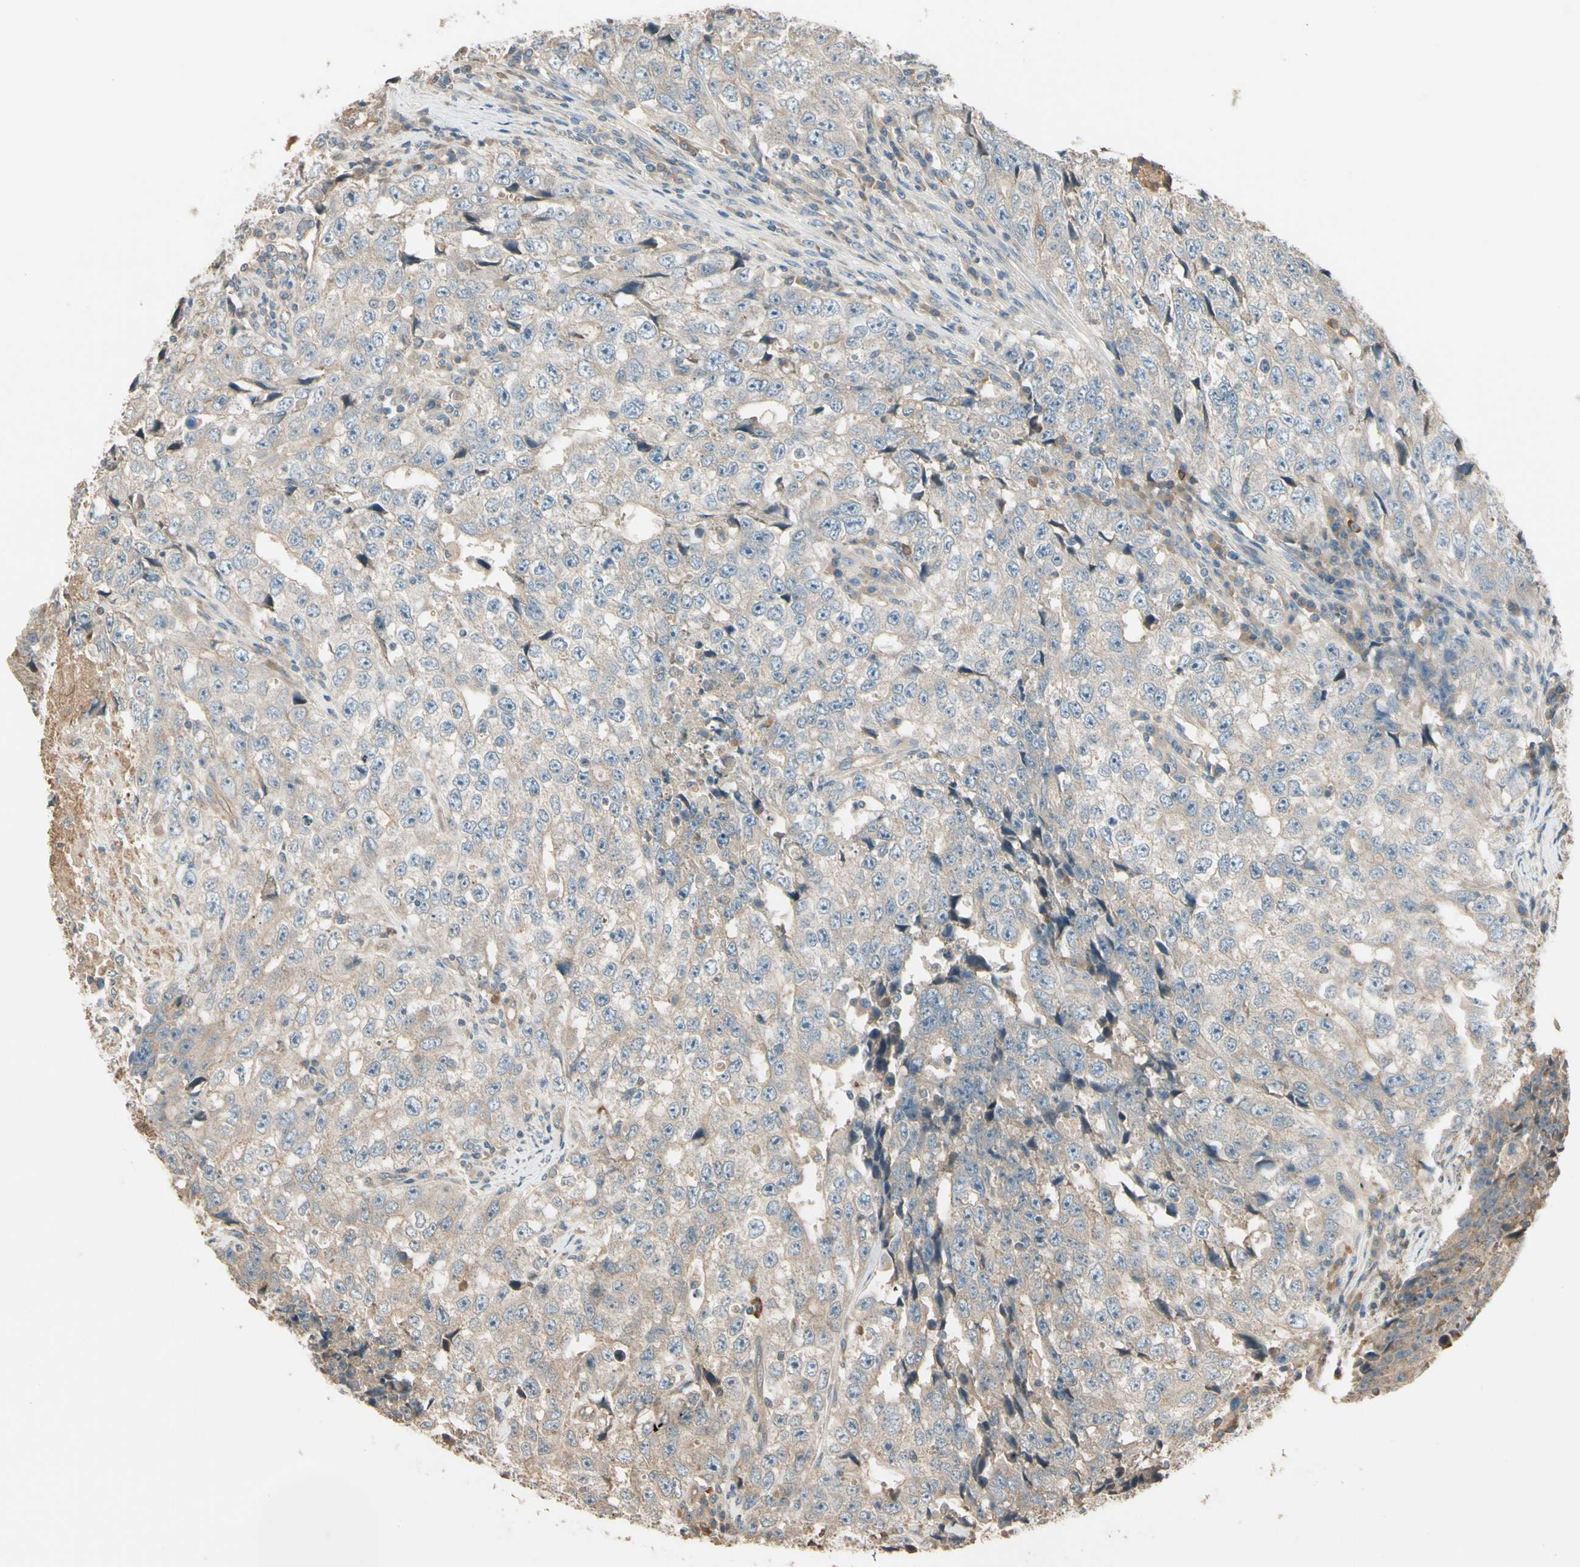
{"staining": {"intensity": "negative", "quantity": "none", "location": "none"}, "tissue": "testis cancer", "cell_type": "Tumor cells", "image_type": "cancer", "snomed": [{"axis": "morphology", "description": "Necrosis, NOS"}, {"axis": "morphology", "description": "Carcinoma, Embryonal, NOS"}, {"axis": "topography", "description": "Testis"}], "caption": "A photomicrograph of human embryonal carcinoma (testis) is negative for staining in tumor cells.", "gene": "TNFRSF21", "patient": {"sex": "male", "age": 19}}